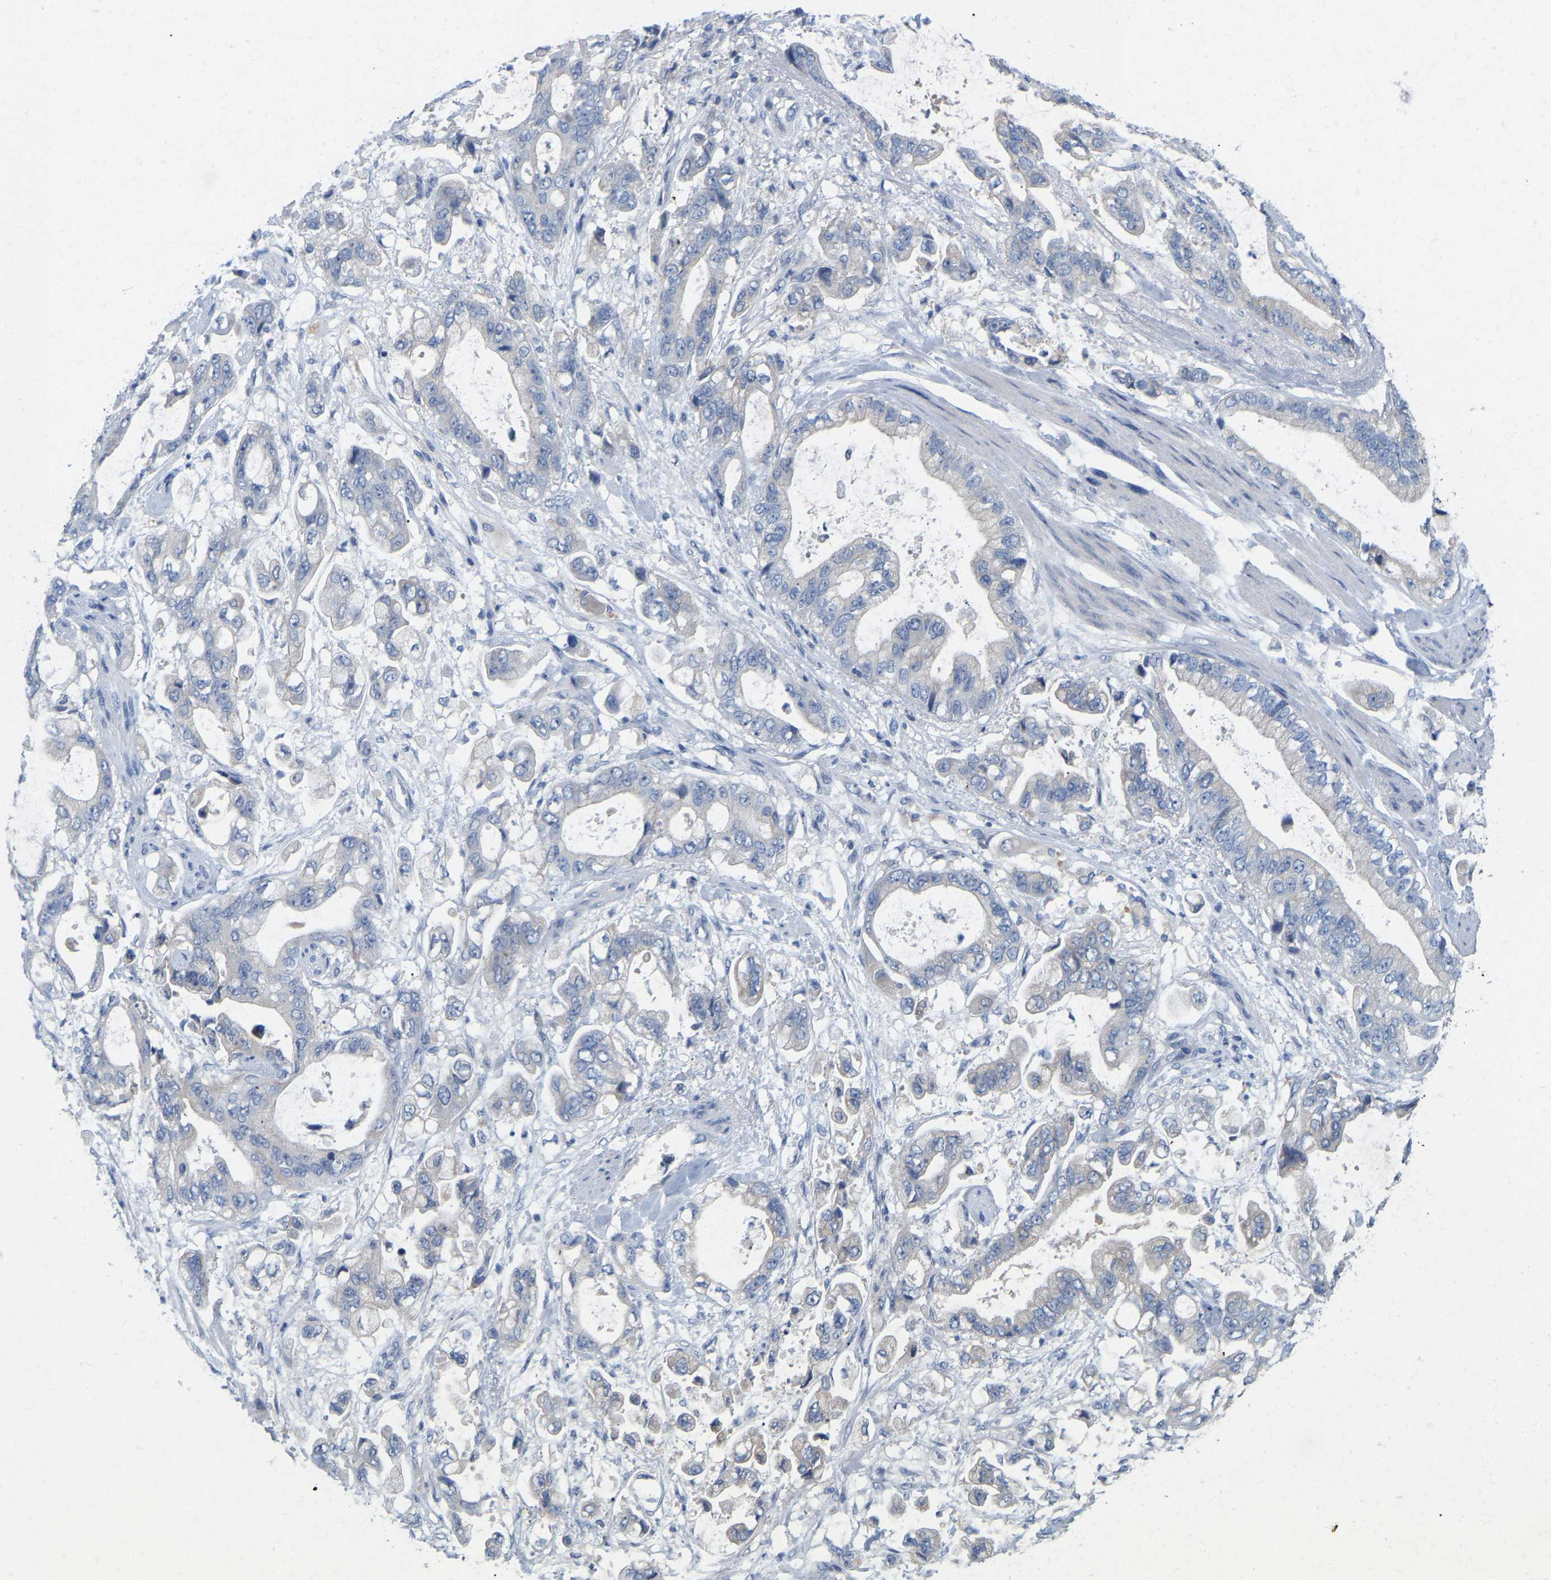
{"staining": {"intensity": "negative", "quantity": "none", "location": "none"}, "tissue": "stomach cancer", "cell_type": "Tumor cells", "image_type": "cancer", "snomed": [{"axis": "morphology", "description": "Normal tissue, NOS"}, {"axis": "morphology", "description": "Adenocarcinoma, NOS"}, {"axis": "topography", "description": "Stomach"}], "caption": "This histopathology image is of stomach cancer (adenocarcinoma) stained with IHC to label a protein in brown with the nuclei are counter-stained blue. There is no positivity in tumor cells. The staining is performed using DAB (3,3'-diaminobenzidine) brown chromogen with nuclei counter-stained in using hematoxylin.", "gene": "WIPI2", "patient": {"sex": "male", "age": 62}}